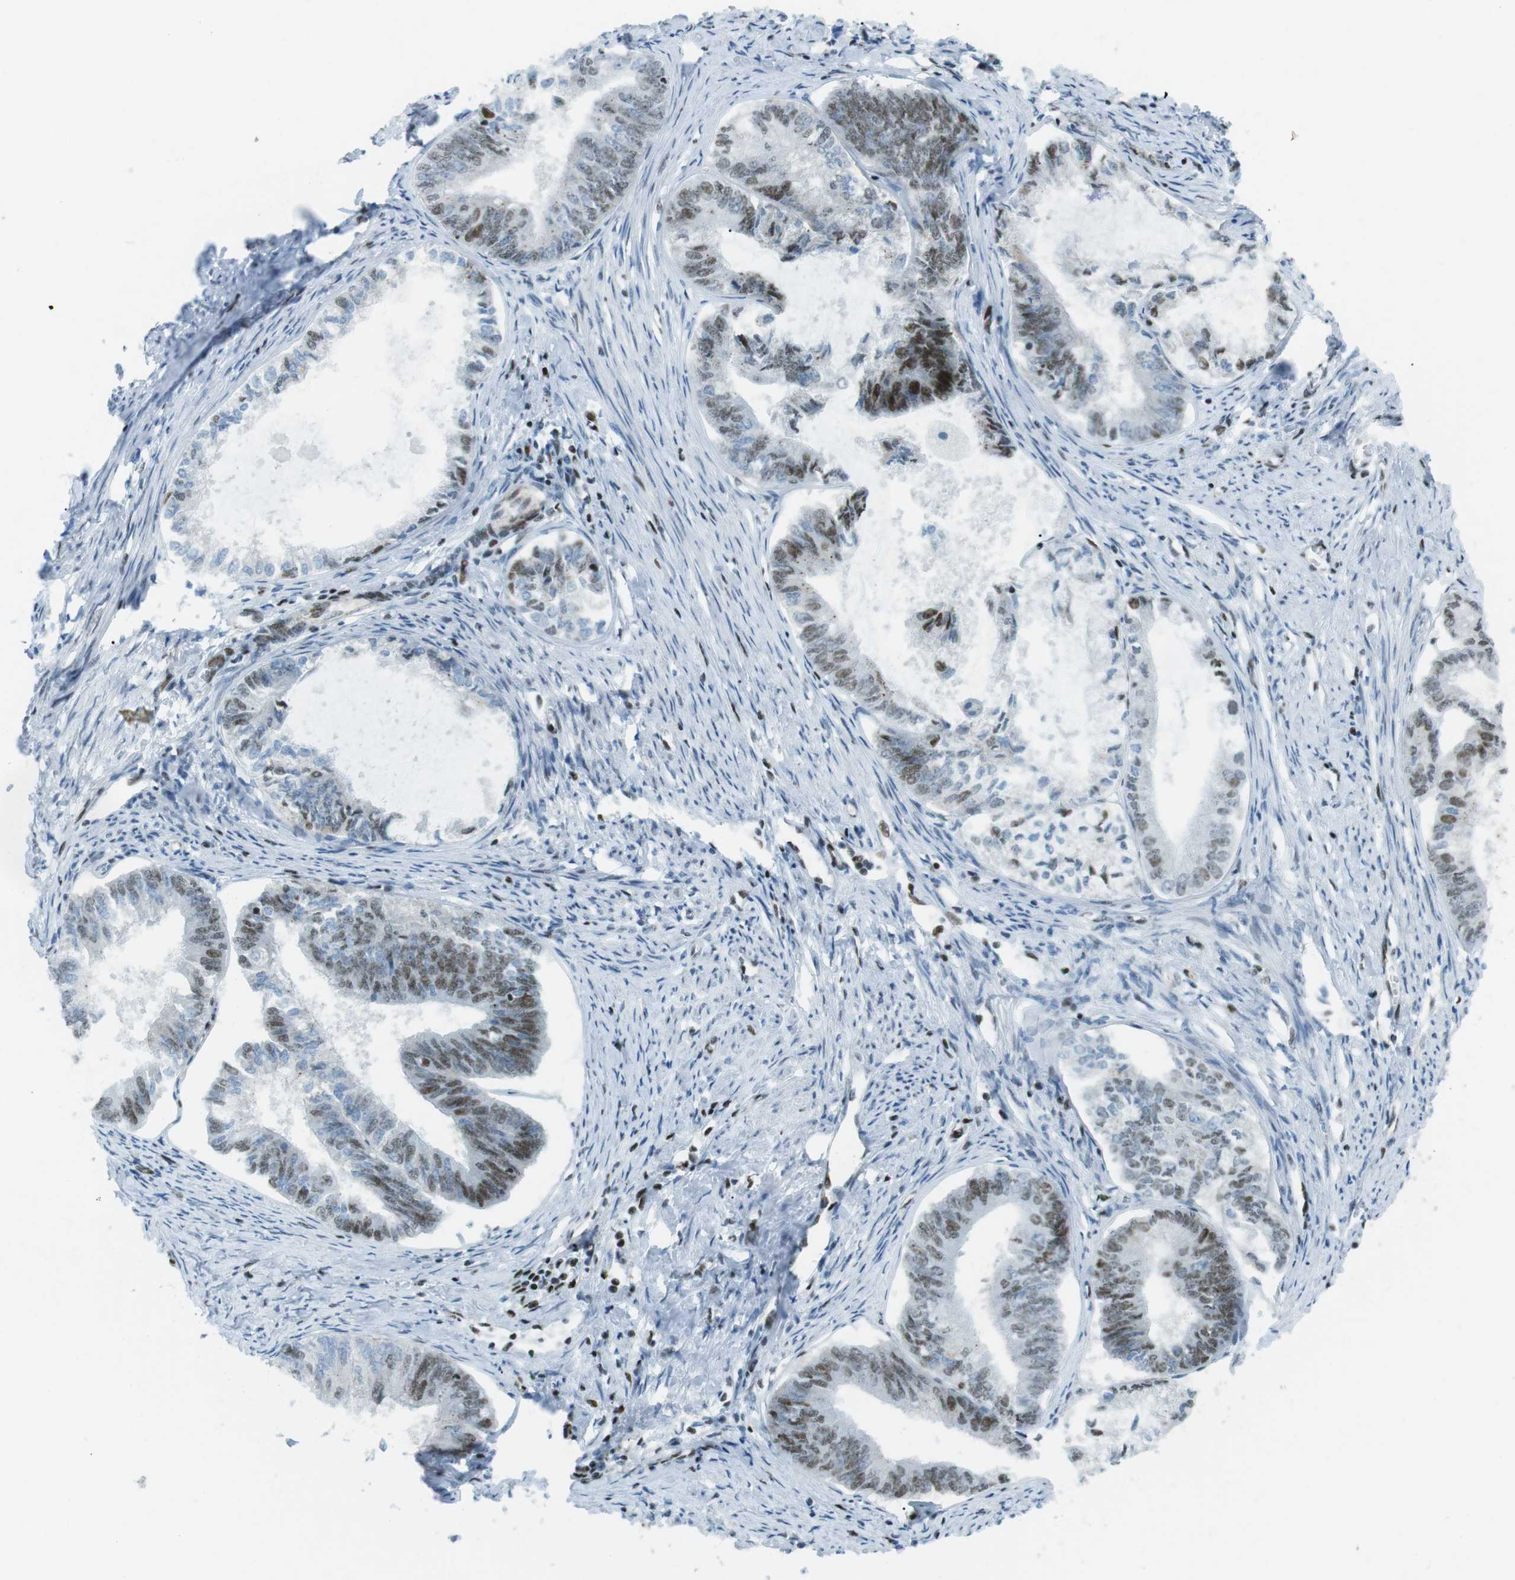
{"staining": {"intensity": "moderate", "quantity": "25%-75%", "location": "nuclear"}, "tissue": "endometrial cancer", "cell_type": "Tumor cells", "image_type": "cancer", "snomed": [{"axis": "morphology", "description": "Adenocarcinoma, NOS"}, {"axis": "topography", "description": "Endometrium"}], "caption": "The micrograph exhibits immunohistochemical staining of adenocarcinoma (endometrial). There is moderate nuclear staining is present in approximately 25%-75% of tumor cells. (DAB = brown stain, brightfield microscopy at high magnification).", "gene": "ARID1A", "patient": {"sex": "female", "age": 86}}